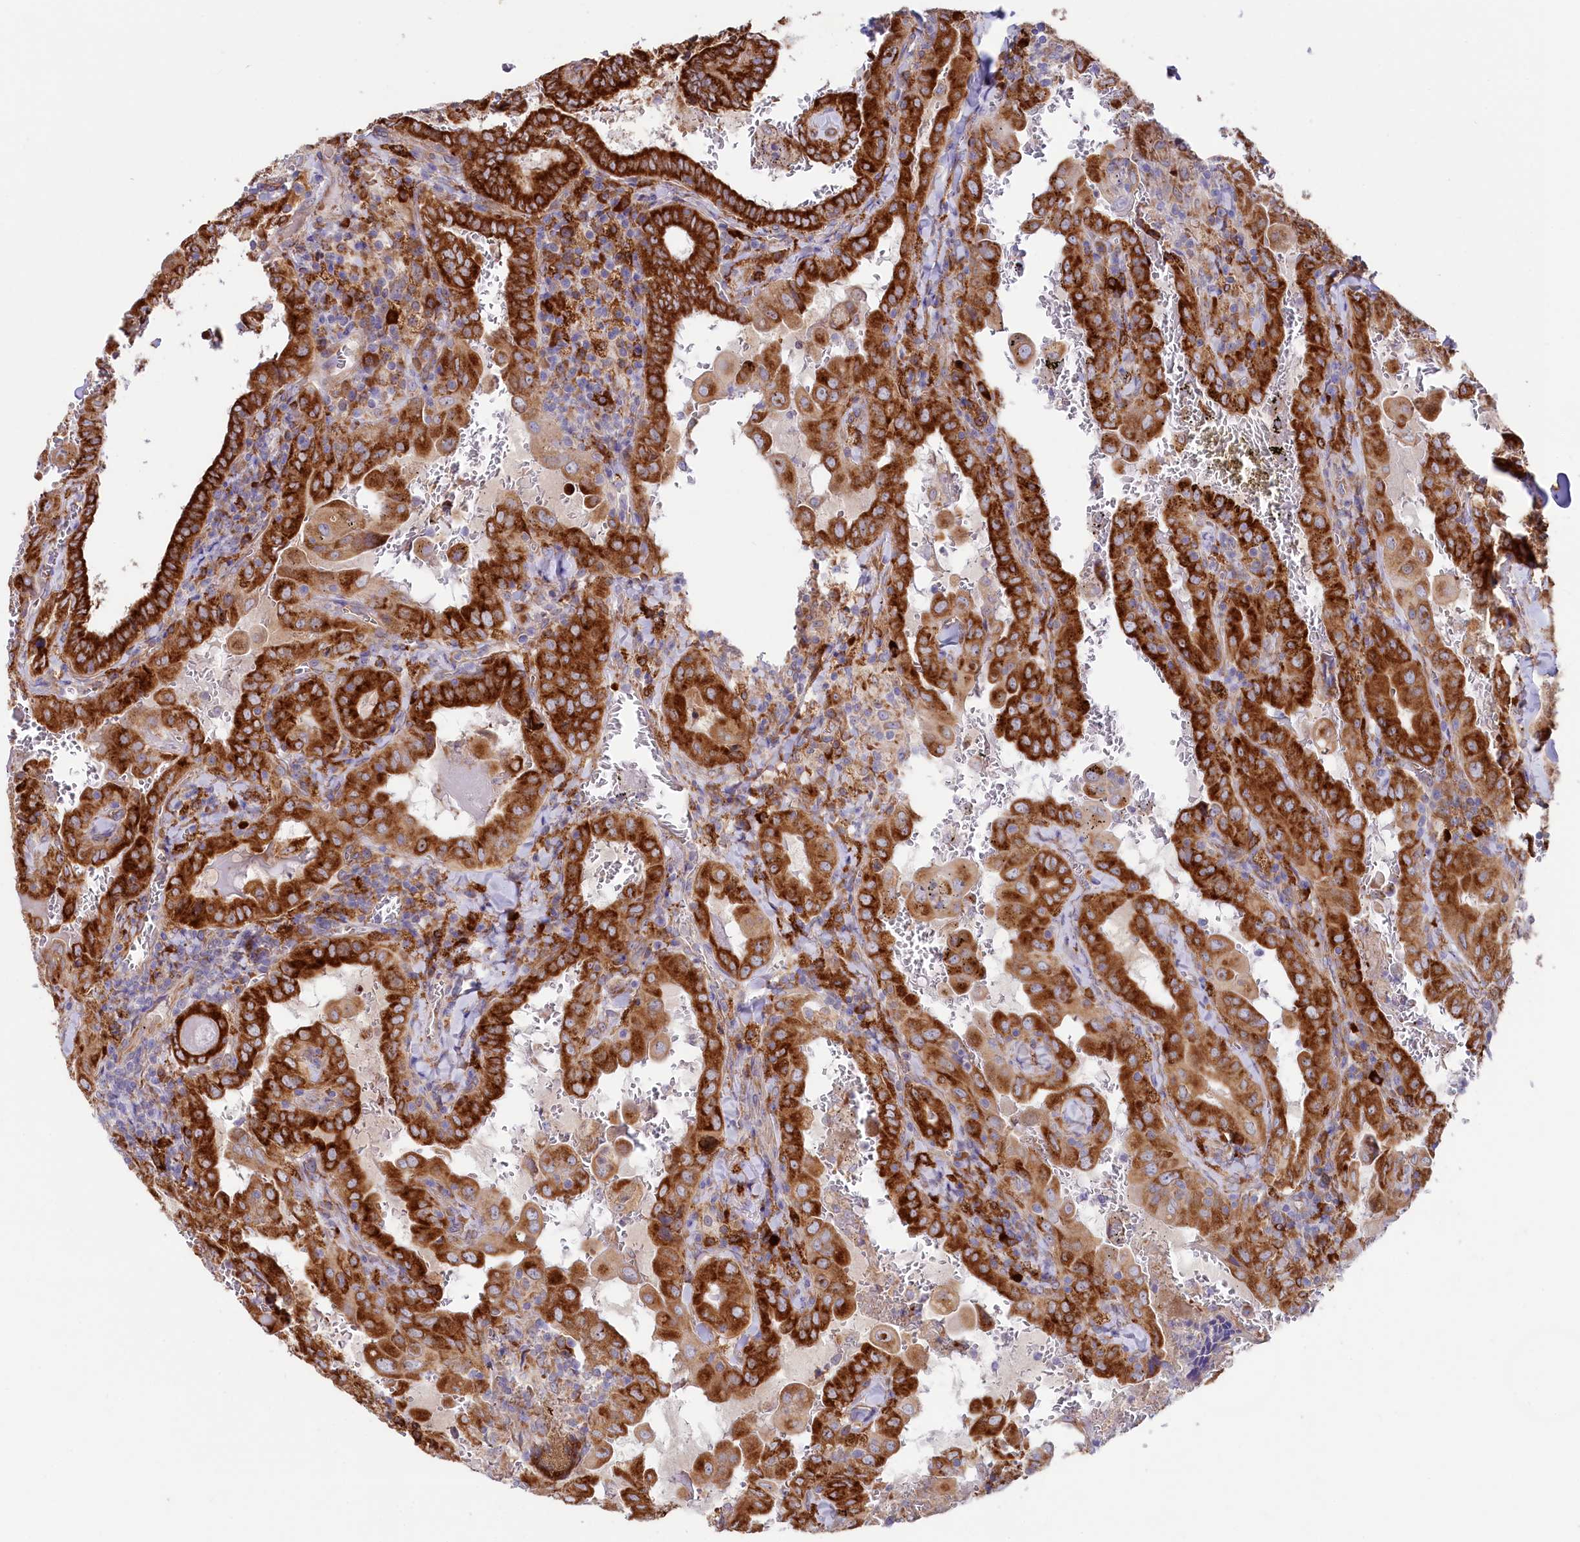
{"staining": {"intensity": "strong", "quantity": ">75%", "location": "cytoplasmic/membranous"}, "tissue": "thyroid cancer", "cell_type": "Tumor cells", "image_type": "cancer", "snomed": [{"axis": "morphology", "description": "Papillary adenocarcinoma, NOS"}, {"axis": "topography", "description": "Thyroid gland"}], "caption": "A high-resolution photomicrograph shows immunohistochemistry staining of papillary adenocarcinoma (thyroid), which demonstrates strong cytoplasmic/membranous staining in approximately >75% of tumor cells.", "gene": "CHID1", "patient": {"sex": "female", "age": 72}}